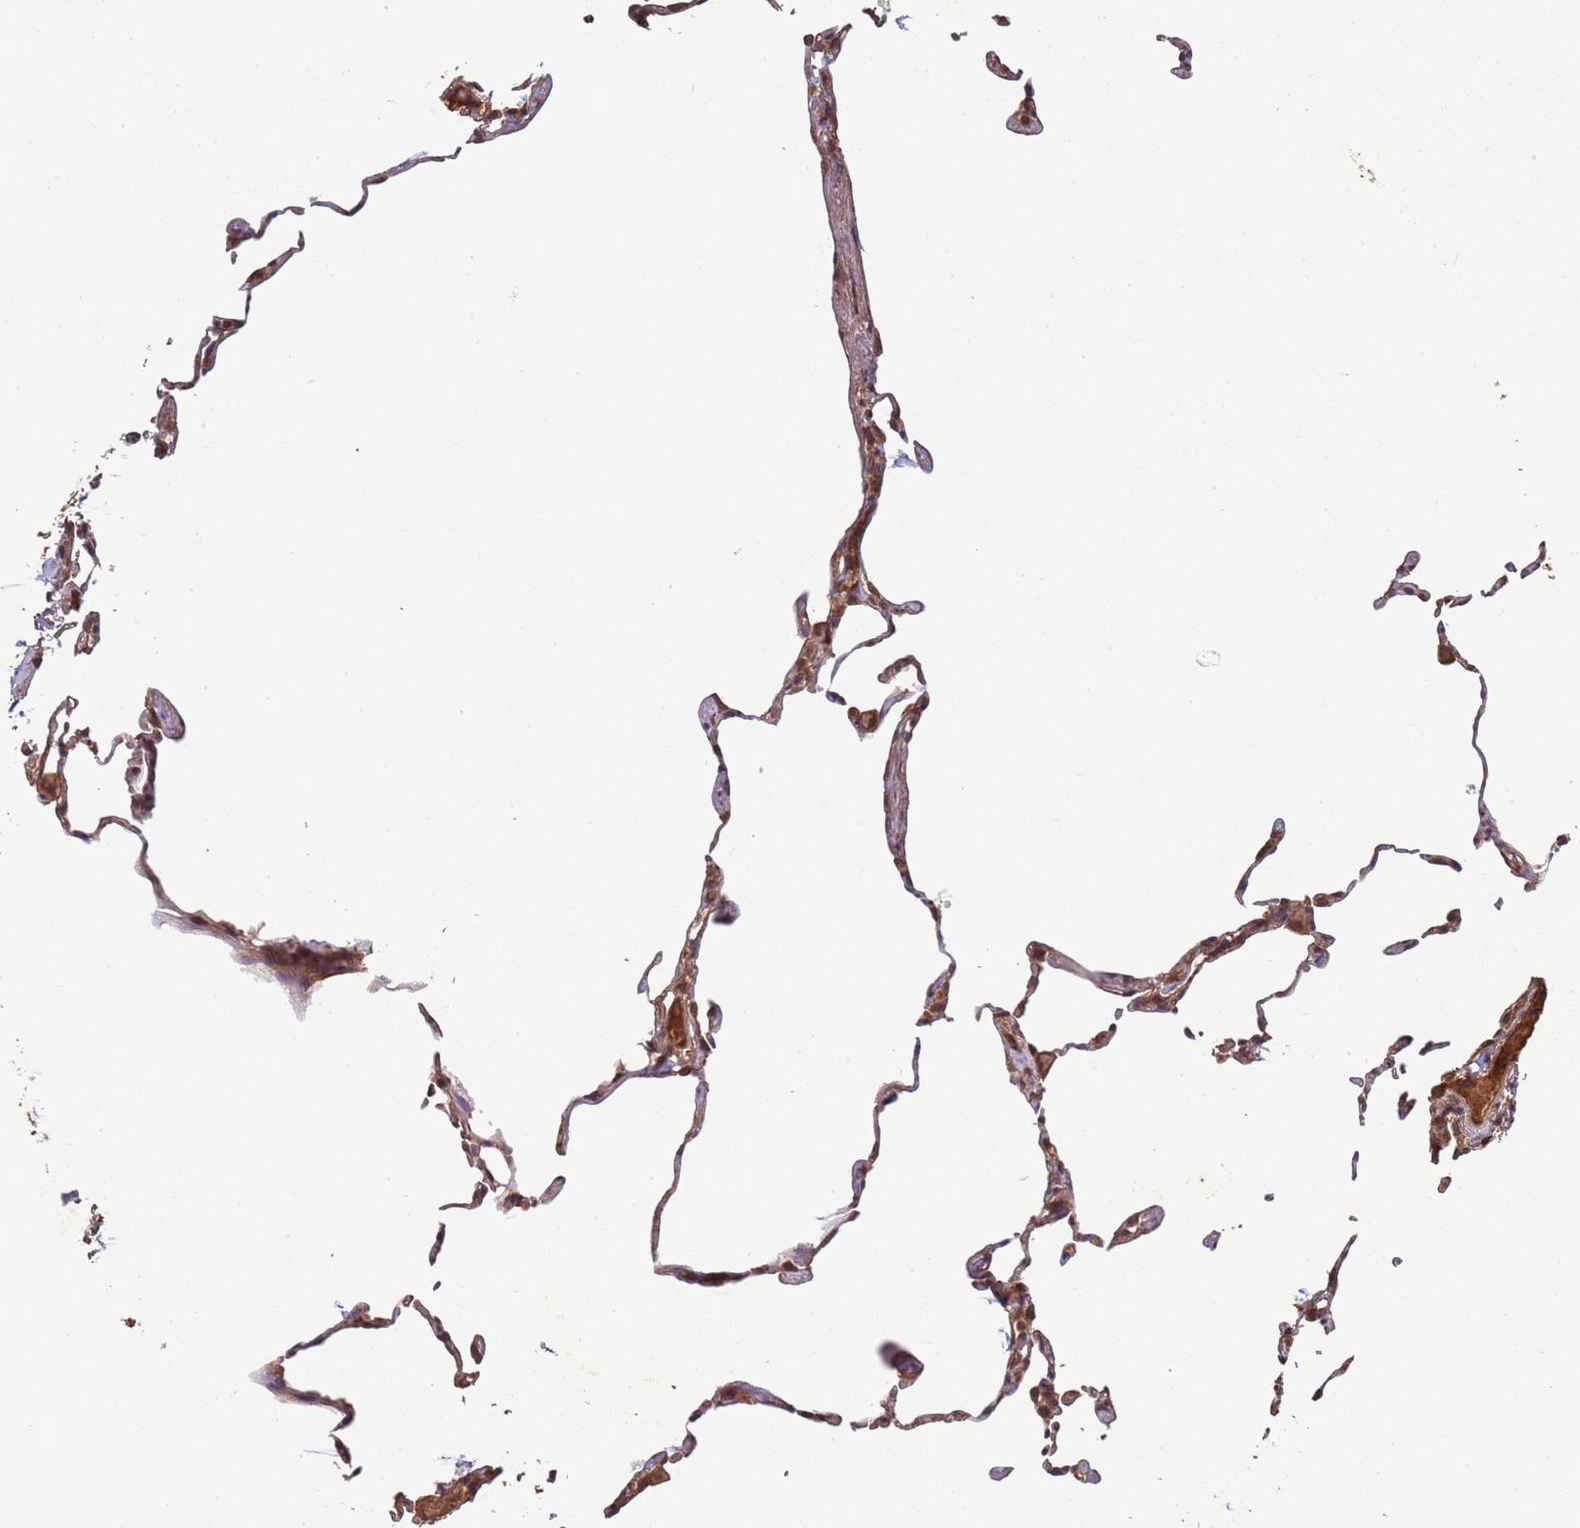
{"staining": {"intensity": "weak", "quantity": "25%-75%", "location": "cytoplasmic/membranous"}, "tissue": "lung", "cell_type": "Alveolar cells", "image_type": "normal", "snomed": [{"axis": "morphology", "description": "Normal tissue, NOS"}, {"axis": "topography", "description": "Lung"}], "caption": "Alveolar cells demonstrate low levels of weak cytoplasmic/membranous staining in approximately 25%-75% of cells in normal lung. Using DAB (brown) and hematoxylin (blue) stains, captured at high magnification using brightfield microscopy.", "gene": "ERI1", "patient": {"sex": "female", "age": 57}}